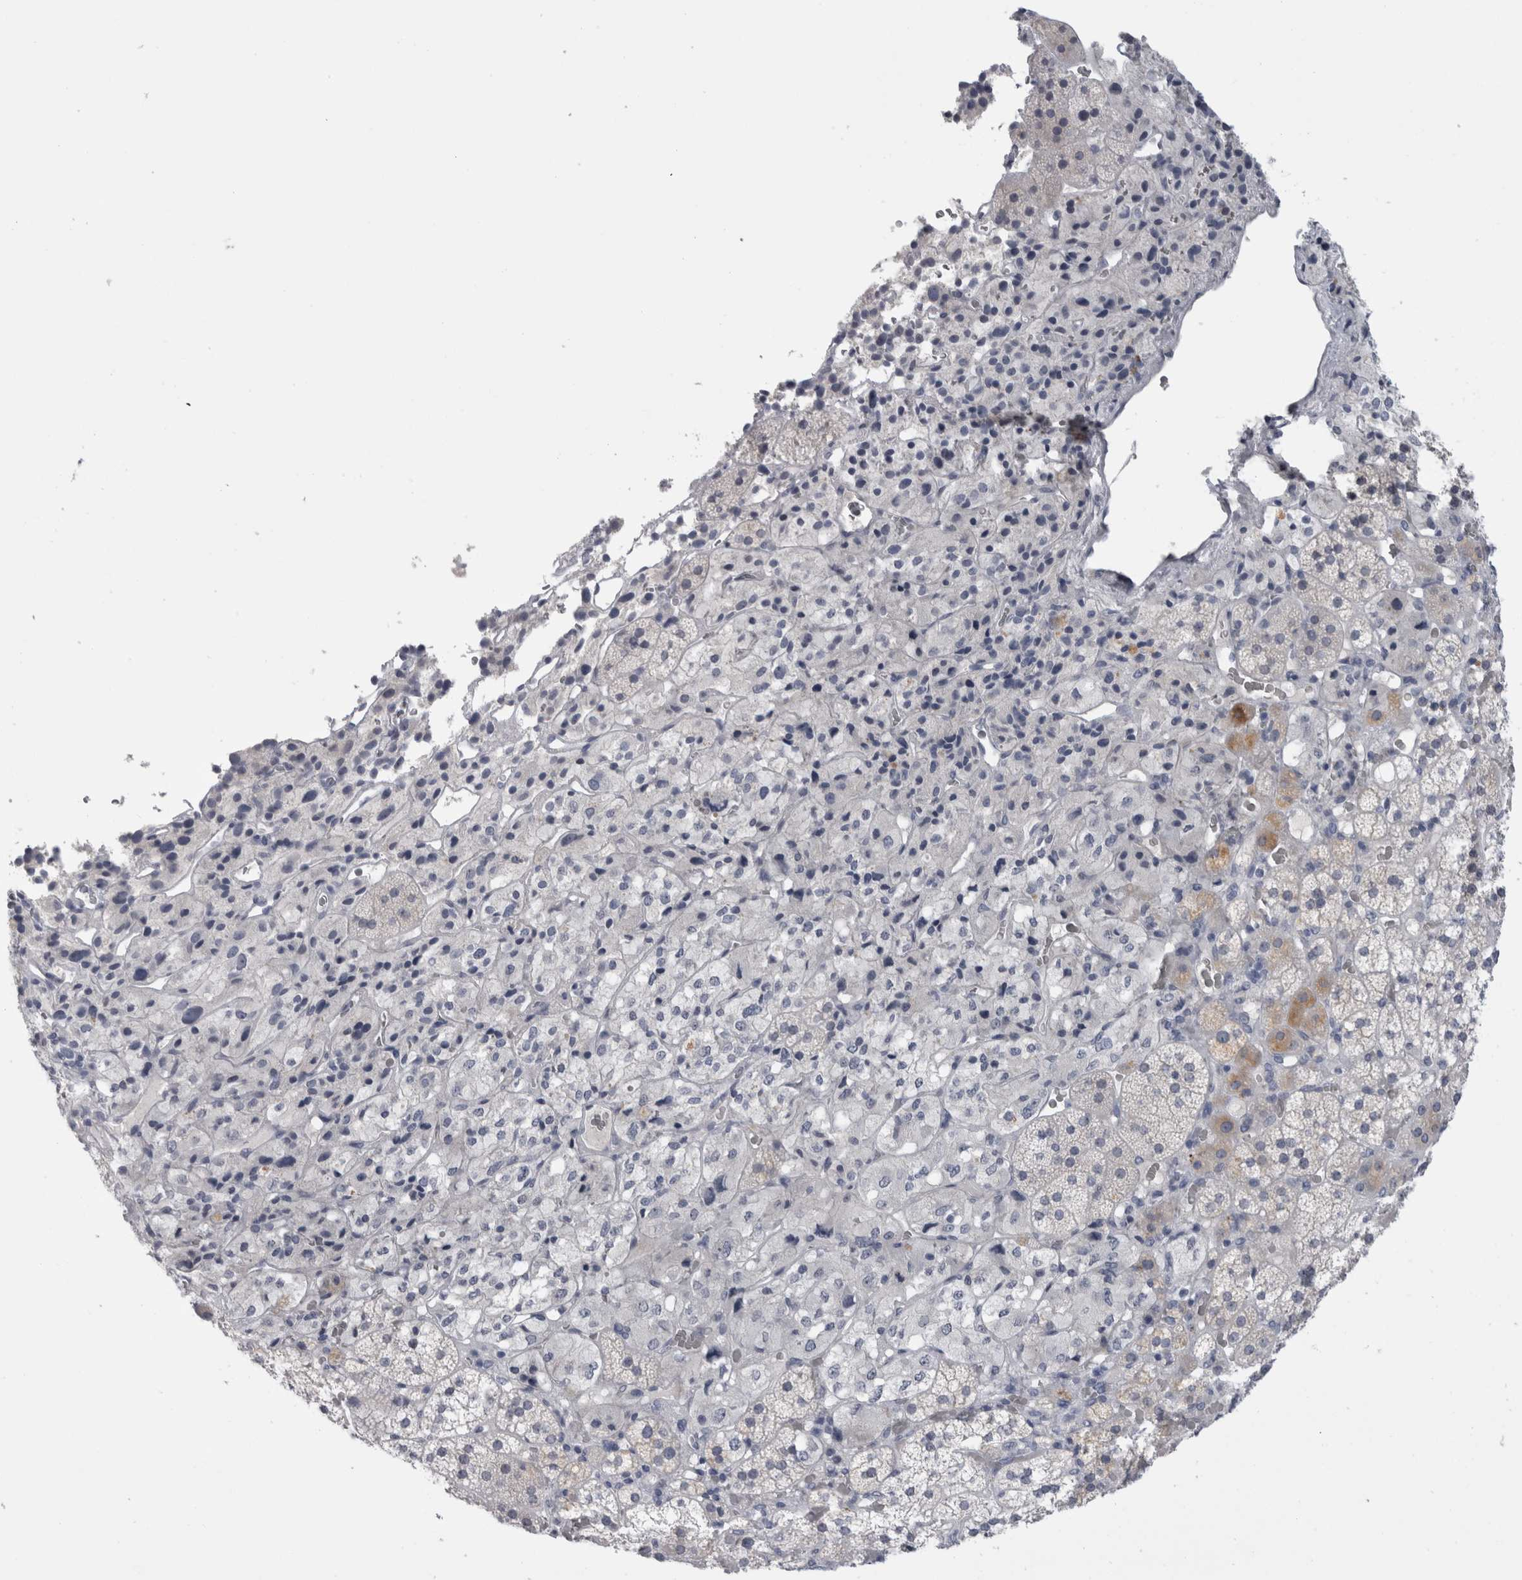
{"staining": {"intensity": "weak", "quantity": "<25%", "location": "cytoplasmic/membranous"}, "tissue": "adrenal gland", "cell_type": "Glandular cells", "image_type": "normal", "snomed": [{"axis": "morphology", "description": "Normal tissue, NOS"}, {"axis": "topography", "description": "Adrenal gland"}], "caption": "DAB immunohistochemical staining of benign adrenal gland displays no significant positivity in glandular cells.", "gene": "ADAM2", "patient": {"sex": "female", "age": 44}}